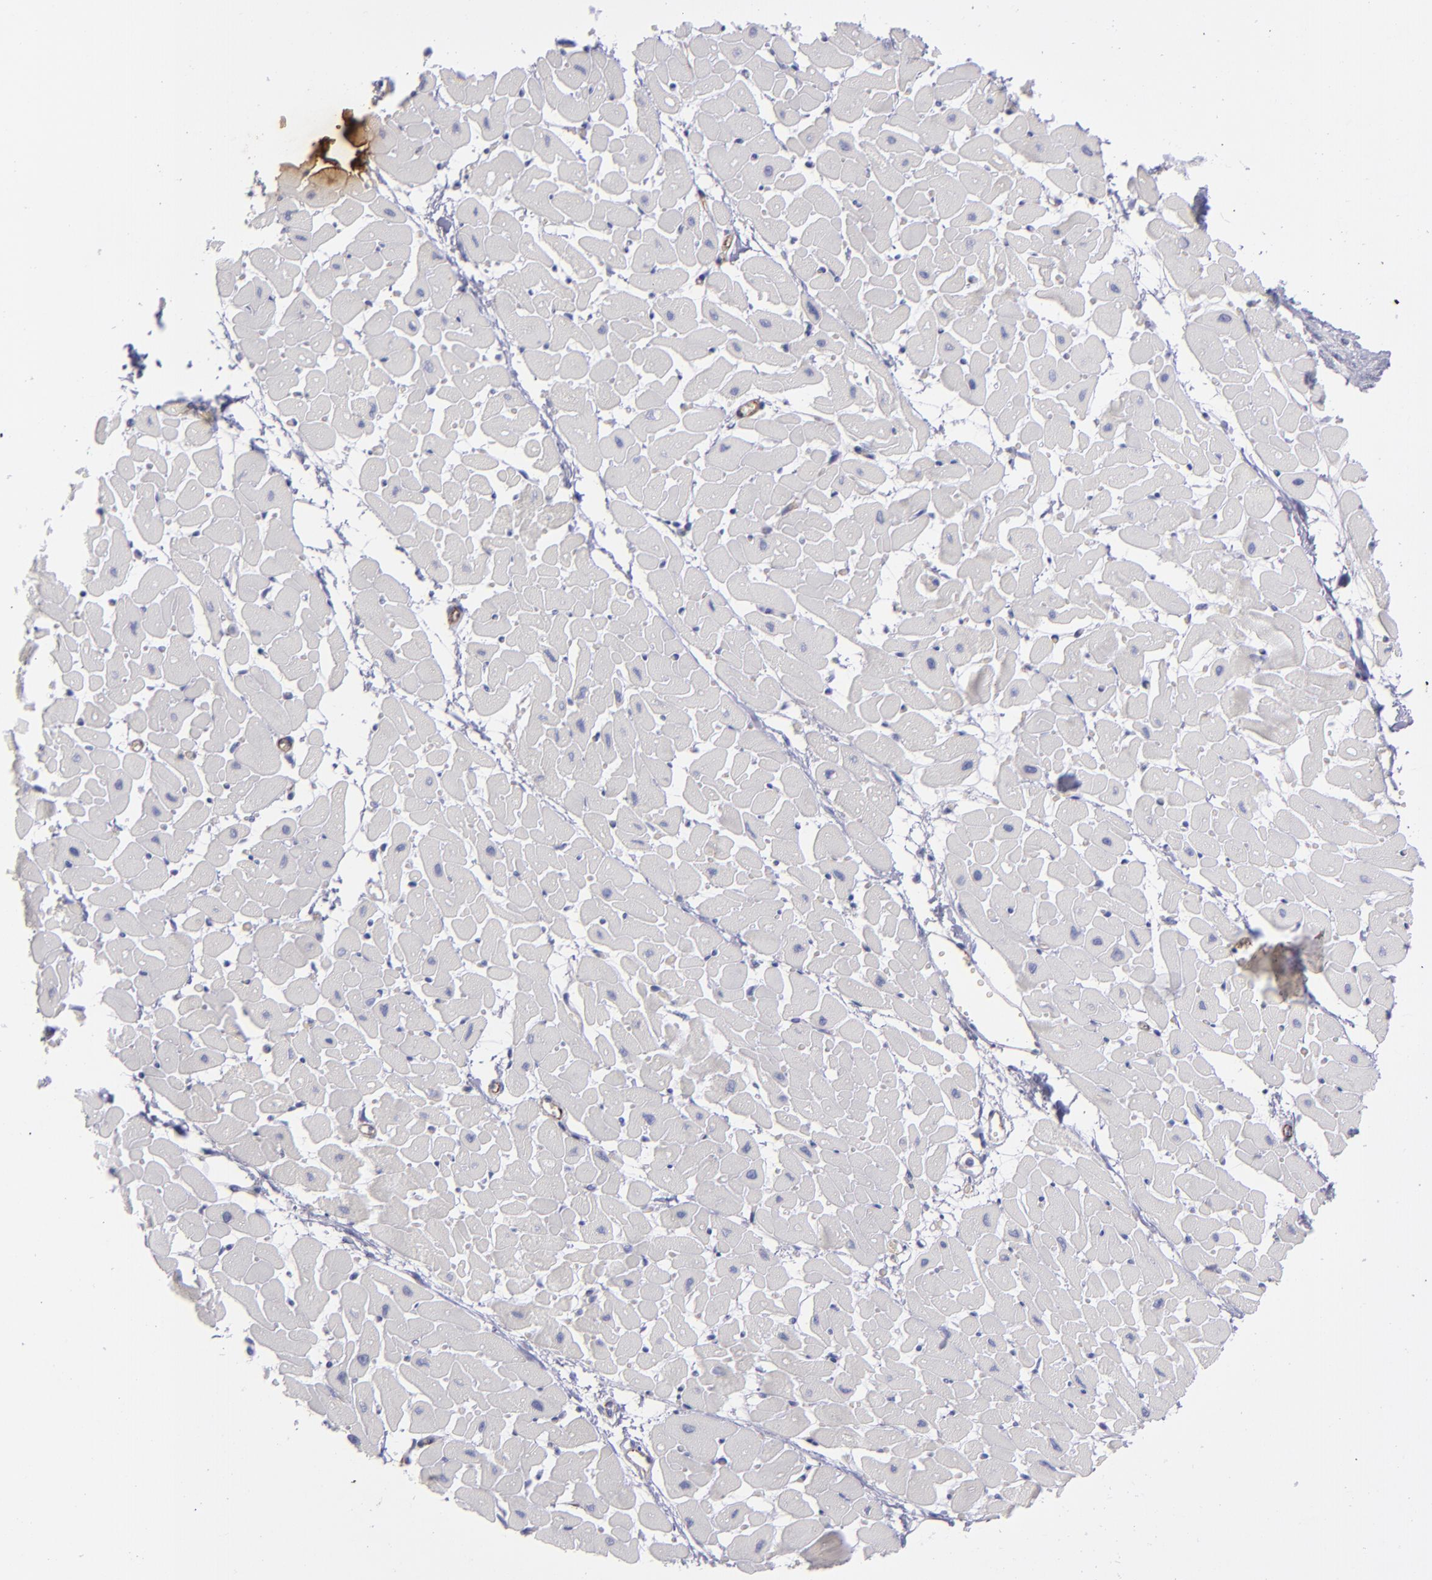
{"staining": {"intensity": "negative", "quantity": "none", "location": "none"}, "tissue": "heart muscle", "cell_type": "Cardiomyocytes", "image_type": "normal", "snomed": [{"axis": "morphology", "description": "Normal tissue, NOS"}, {"axis": "topography", "description": "Heart"}], "caption": "Micrograph shows no significant protein positivity in cardiomyocytes of unremarkable heart muscle.", "gene": "ITGB4", "patient": {"sex": "female", "age": 19}}